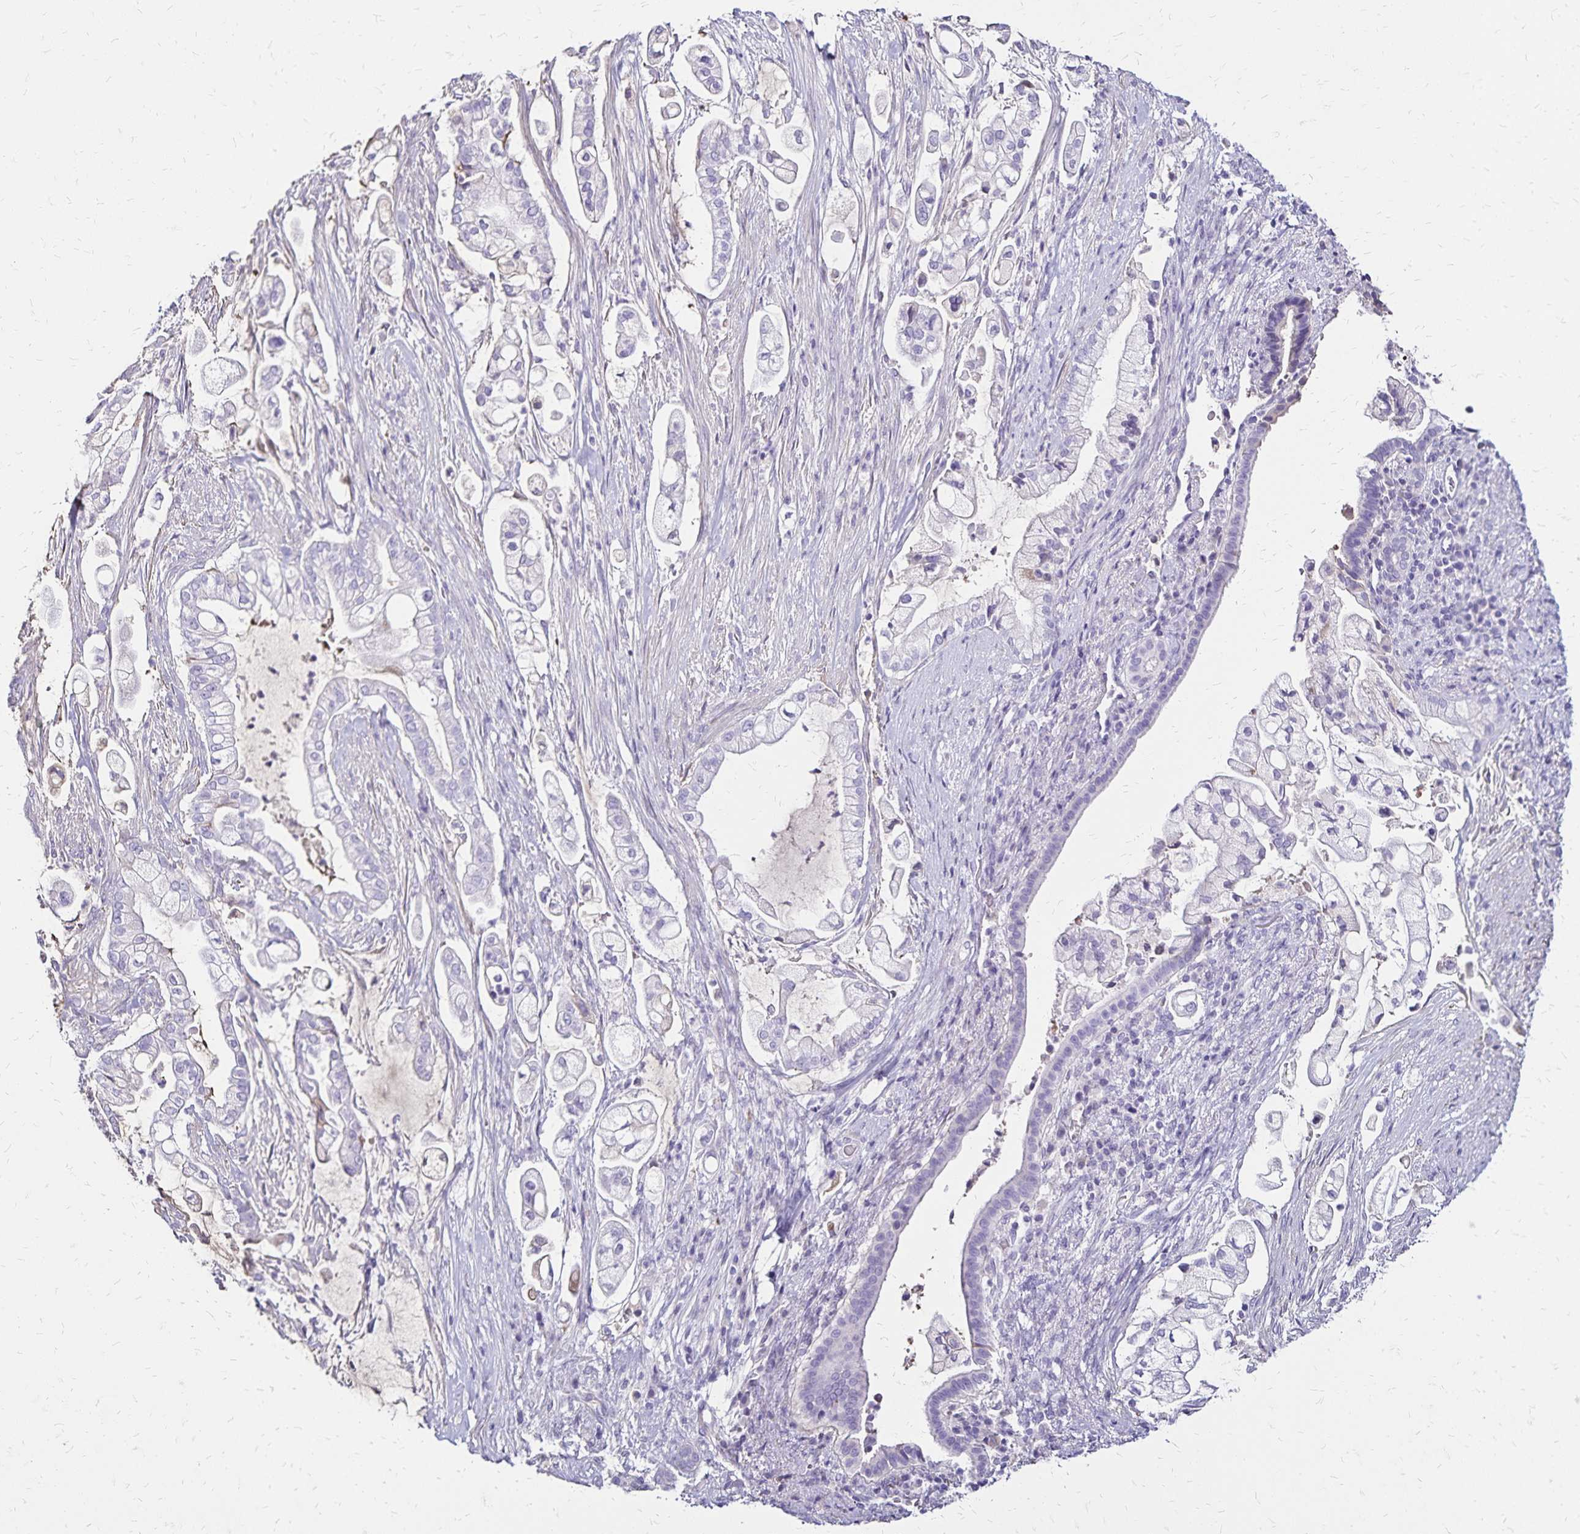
{"staining": {"intensity": "negative", "quantity": "none", "location": "none"}, "tissue": "pancreatic cancer", "cell_type": "Tumor cells", "image_type": "cancer", "snomed": [{"axis": "morphology", "description": "Adenocarcinoma, NOS"}, {"axis": "topography", "description": "Pancreas"}], "caption": "Immunohistochemistry (IHC) of pancreatic adenocarcinoma reveals no expression in tumor cells.", "gene": "KISS1", "patient": {"sex": "female", "age": 69}}